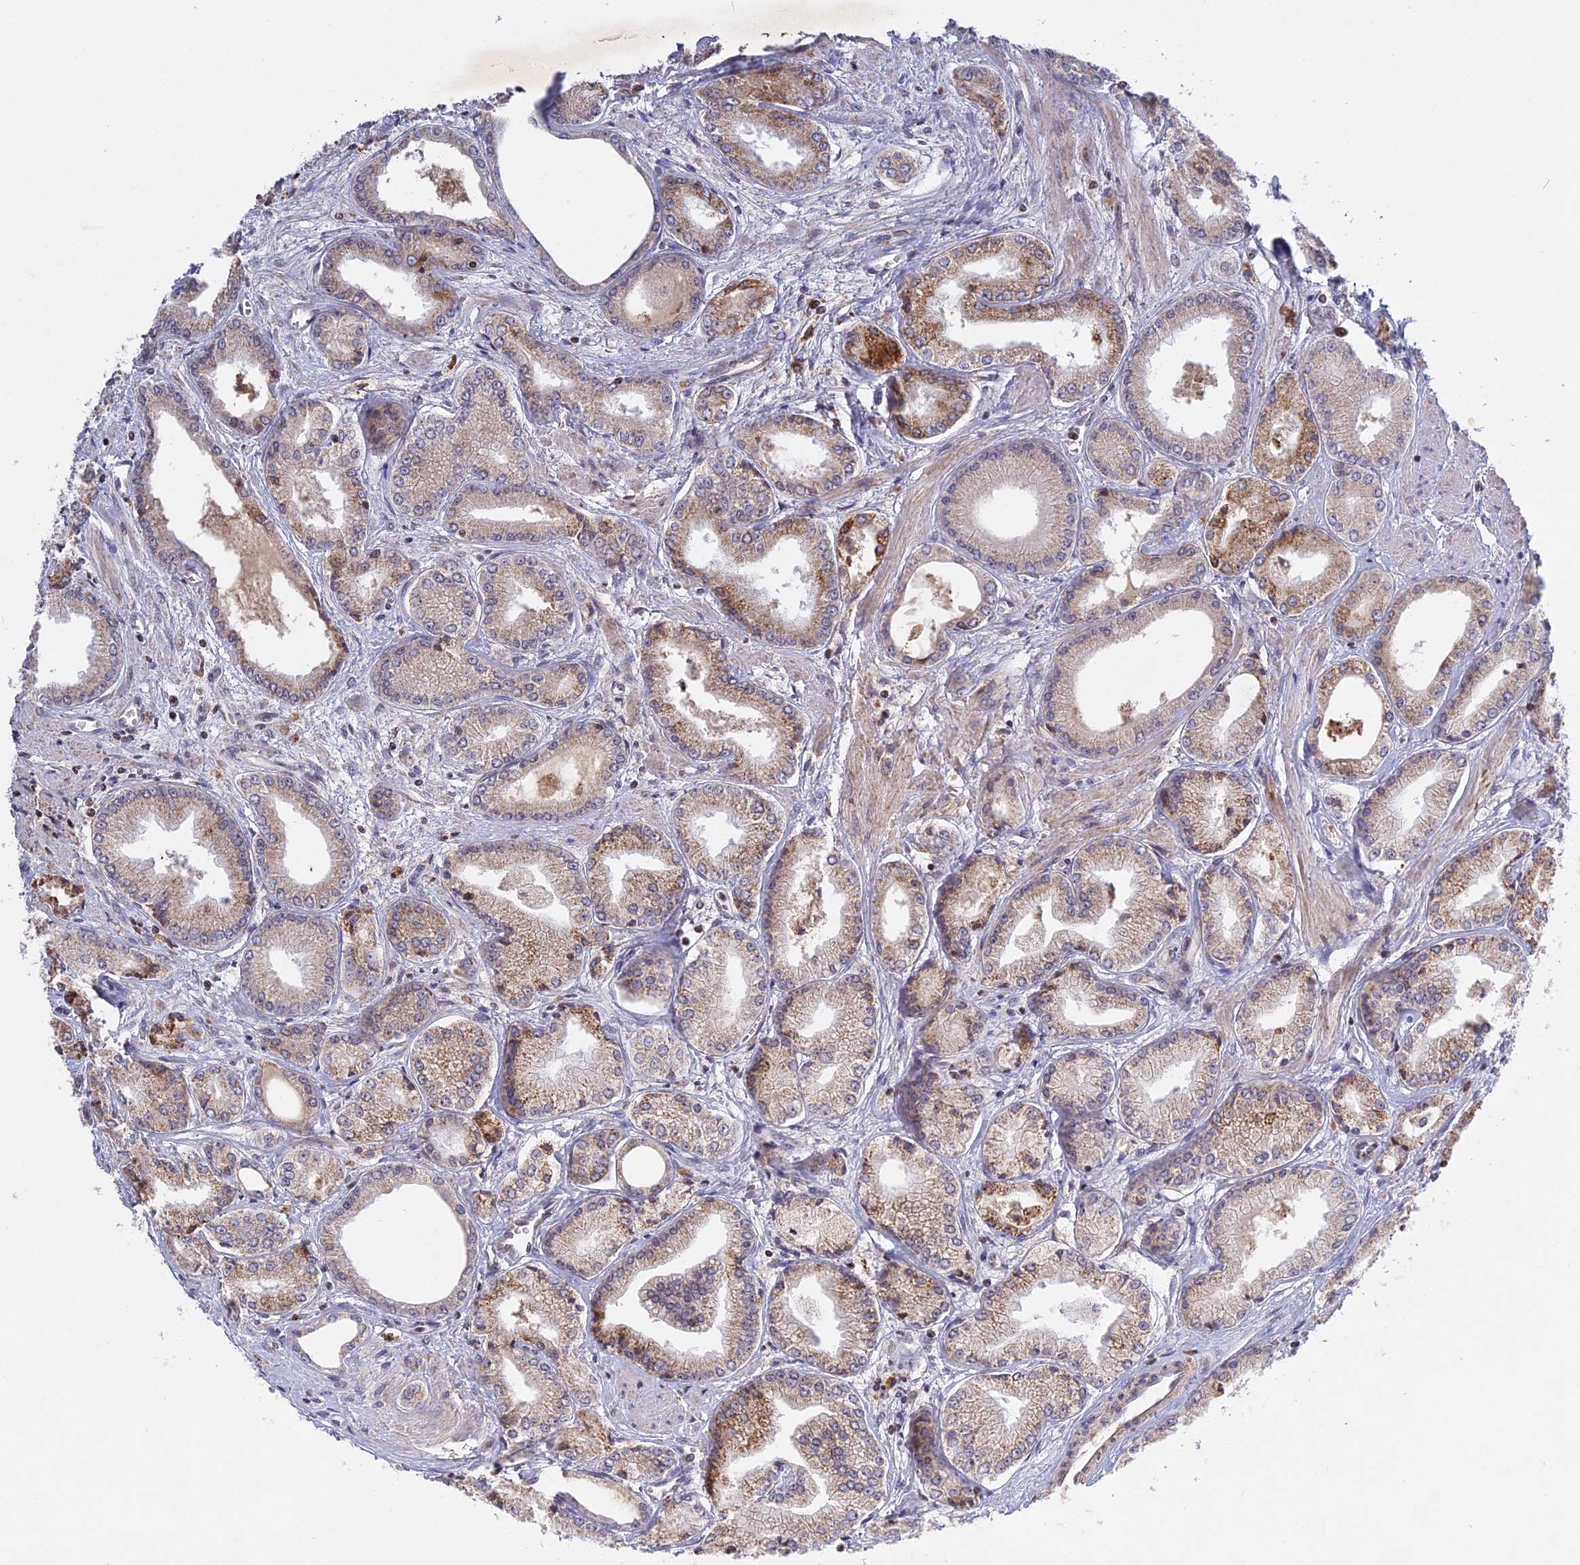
{"staining": {"intensity": "weak", "quantity": "<25%", "location": "cytoplasmic/membranous"}, "tissue": "prostate cancer", "cell_type": "Tumor cells", "image_type": "cancer", "snomed": [{"axis": "morphology", "description": "Adenocarcinoma, Low grade"}, {"axis": "topography", "description": "Prostate"}], "caption": "Immunohistochemistry (IHC) micrograph of neoplastic tissue: human prostate adenocarcinoma (low-grade) stained with DAB (3,3'-diaminobenzidine) shows no significant protein expression in tumor cells.", "gene": "MPV17L", "patient": {"sex": "male", "age": 60}}